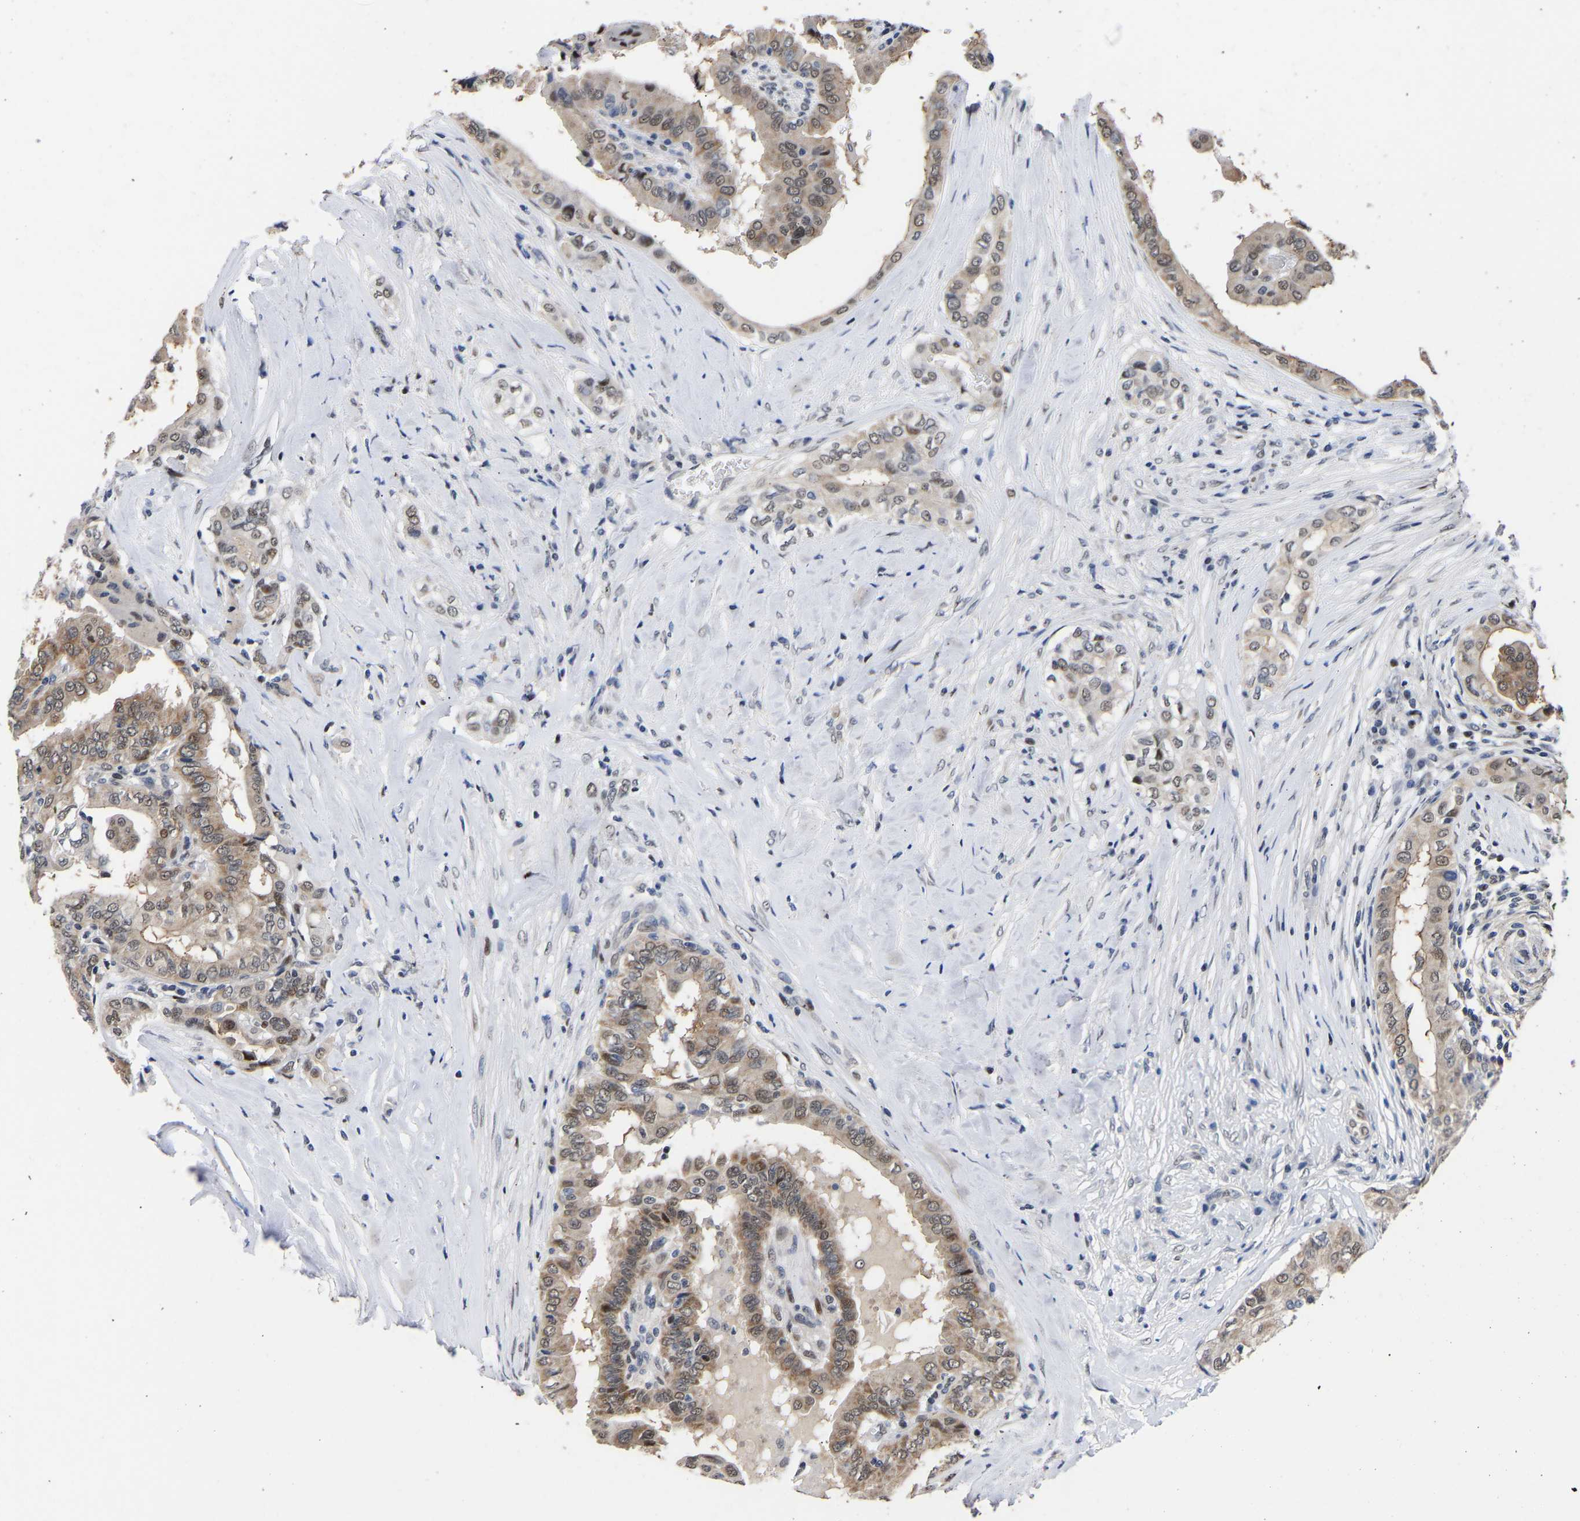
{"staining": {"intensity": "weak", "quantity": ">75%", "location": "cytoplasmic/membranous,nuclear"}, "tissue": "thyroid cancer", "cell_type": "Tumor cells", "image_type": "cancer", "snomed": [{"axis": "morphology", "description": "Papillary adenocarcinoma, NOS"}, {"axis": "topography", "description": "Thyroid gland"}], "caption": "There is low levels of weak cytoplasmic/membranous and nuclear expression in tumor cells of papillary adenocarcinoma (thyroid), as demonstrated by immunohistochemical staining (brown color).", "gene": "PTRHD1", "patient": {"sex": "male", "age": 33}}